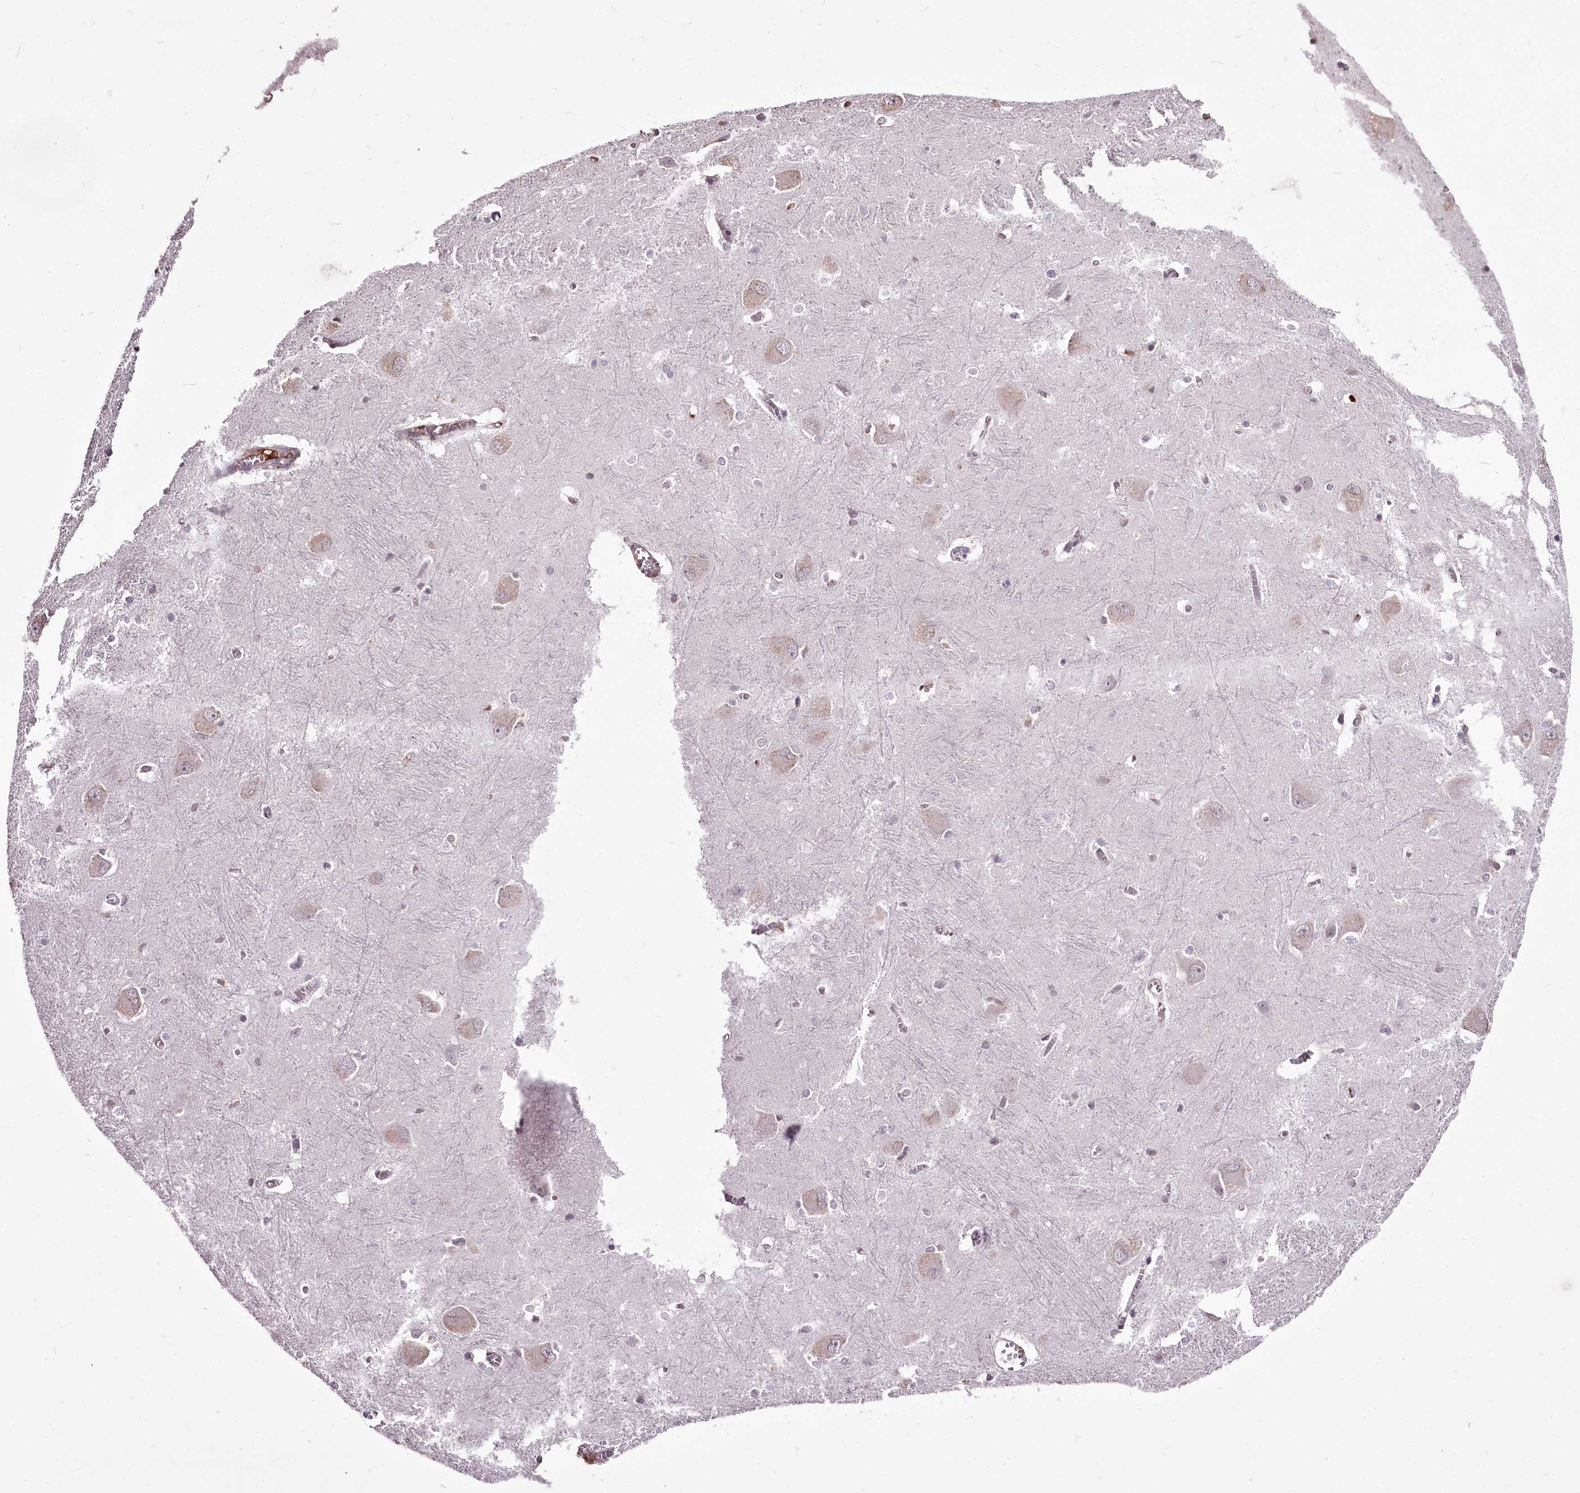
{"staining": {"intensity": "weak", "quantity": "25%-75%", "location": "cytoplasmic/membranous,nuclear"}, "tissue": "caudate", "cell_type": "Glial cells", "image_type": "normal", "snomed": [{"axis": "morphology", "description": "Normal tissue, NOS"}, {"axis": "topography", "description": "Lateral ventricle wall"}], "caption": "Immunohistochemical staining of benign human caudate shows low levels of weak cytoplasmic/membranous,nuclear staining in about 25%-75% of glial cells. The protein of interest is shown in brown color, while the nuclei are stained blue.", "gene": "C1orf56", "patient": {"sex": "male", "age": 37}}